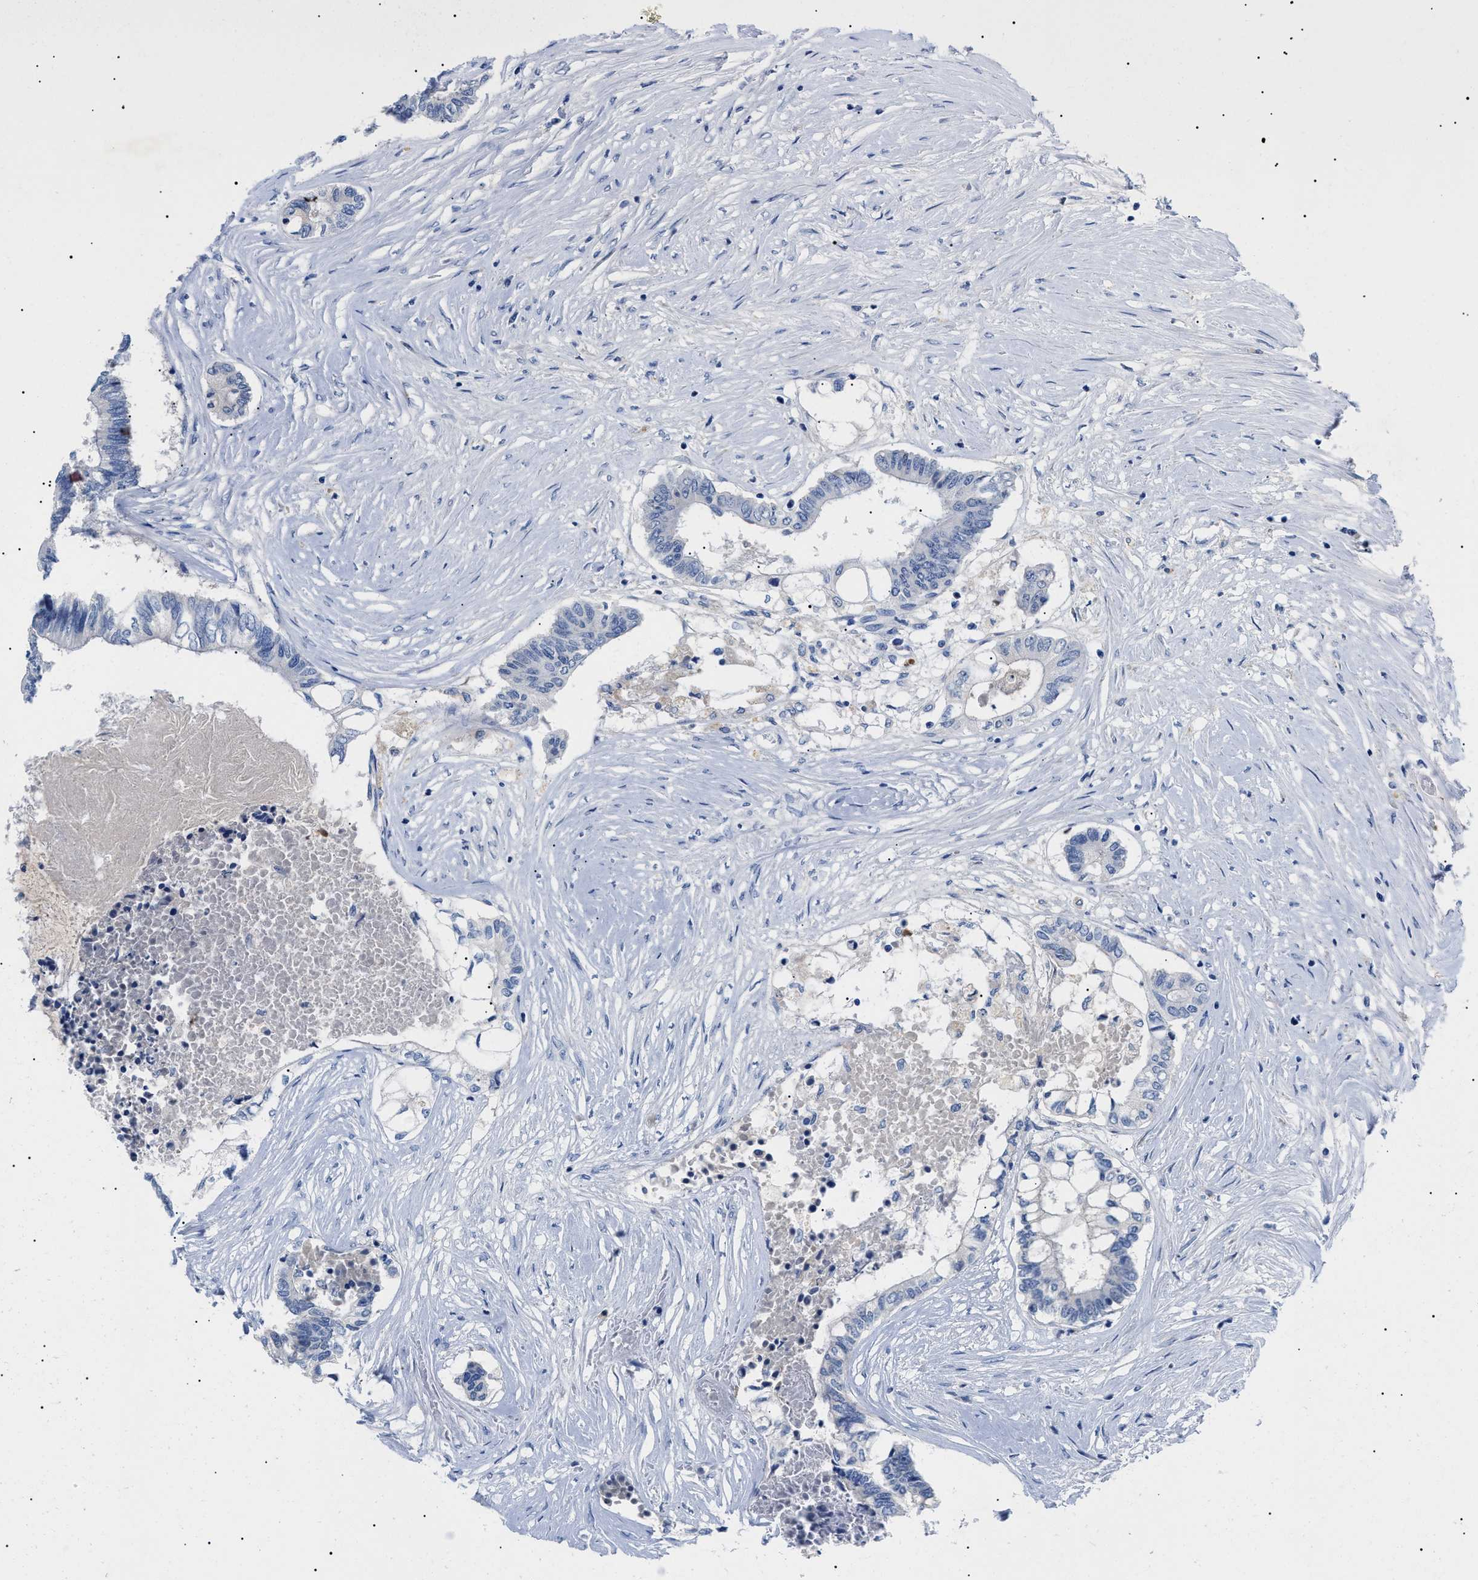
{"staining": {"intensity": "negative", "quantity": "none", "location": "none"}, "tissue": "colorectal cancer", "cell_type": "Tumor cells", "image_type": "cancer", "snomed": [{"axis": "morphology", "description": "Adenocarcinoma, NOS"}, {"axis": "topography", "description": "Rectum"}], "caption": "The IHC micrograph has no significant staining in tumor cells of colorectal adenocarcinoma tissue. (Brightfield microscopy of DAB IHC at high magnification).", "gene": "ACKR1", "patient": {"sex": "male", "age": 63}}